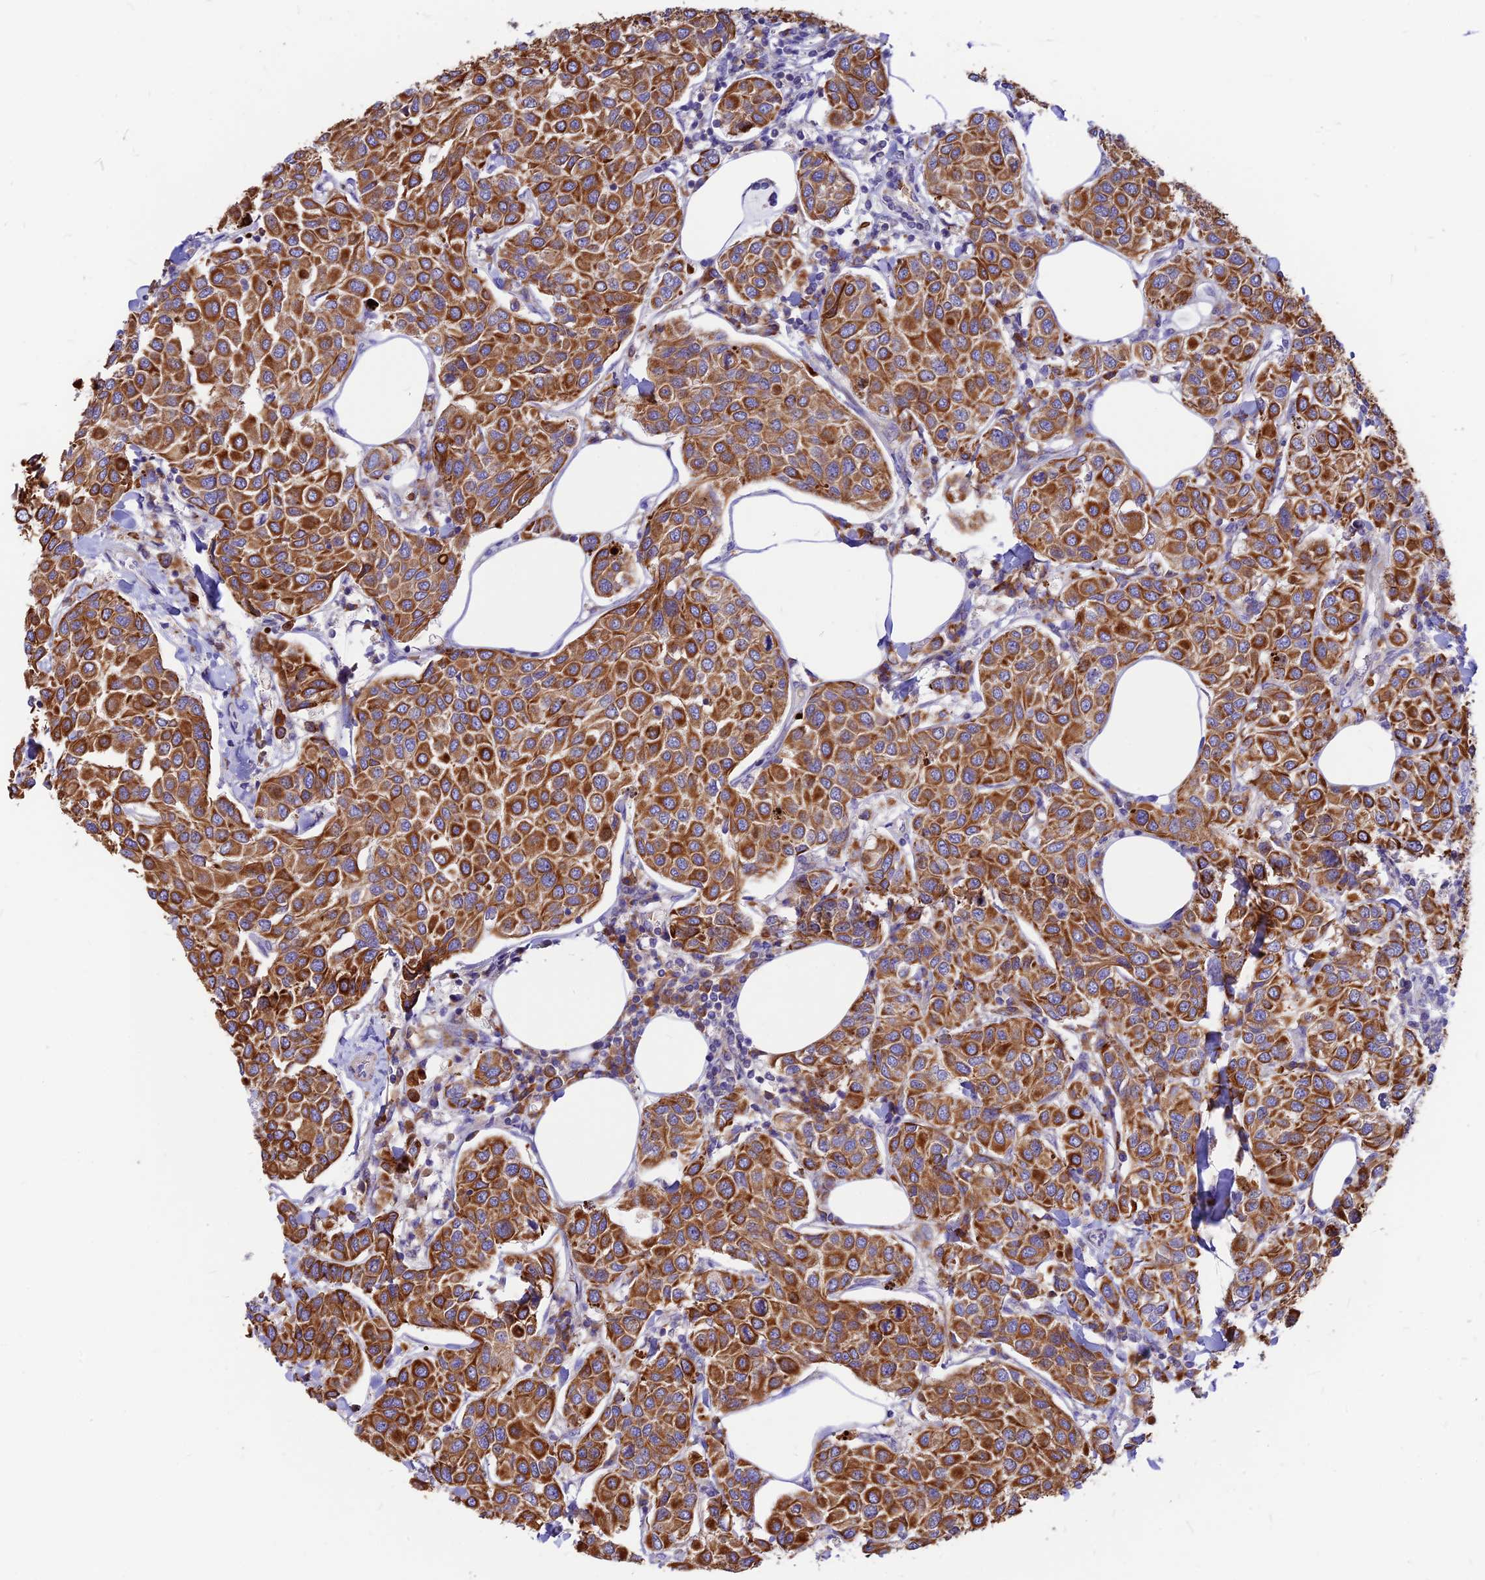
{"staining": {"intensity": "strong", "quantity": ">75%", "location": "cytoplasmic/membranous"}, "tissue": "breast cancer", "cell_type": "Tumor cells", "image_type": "cancer", "snomed": [{"axis": "morphology", "description": "Duct carcinoma"}, {"axis": "topography", "description": "Breast"}], "caption": "Immunohistochemistry staining of intraductal carcinoma (breast), which shows high levels of strong cytoplasmic/membranous staining in about >75% of tumor cells indicating strong cytoplasmic/membranous protein positivity. The staining was performed using DAB (brown) for protein detection and nuclei were counterstained in hematoxylin (blue).", "gene": "DENND2D", "patient": {"sex": "female", "age": 55}}